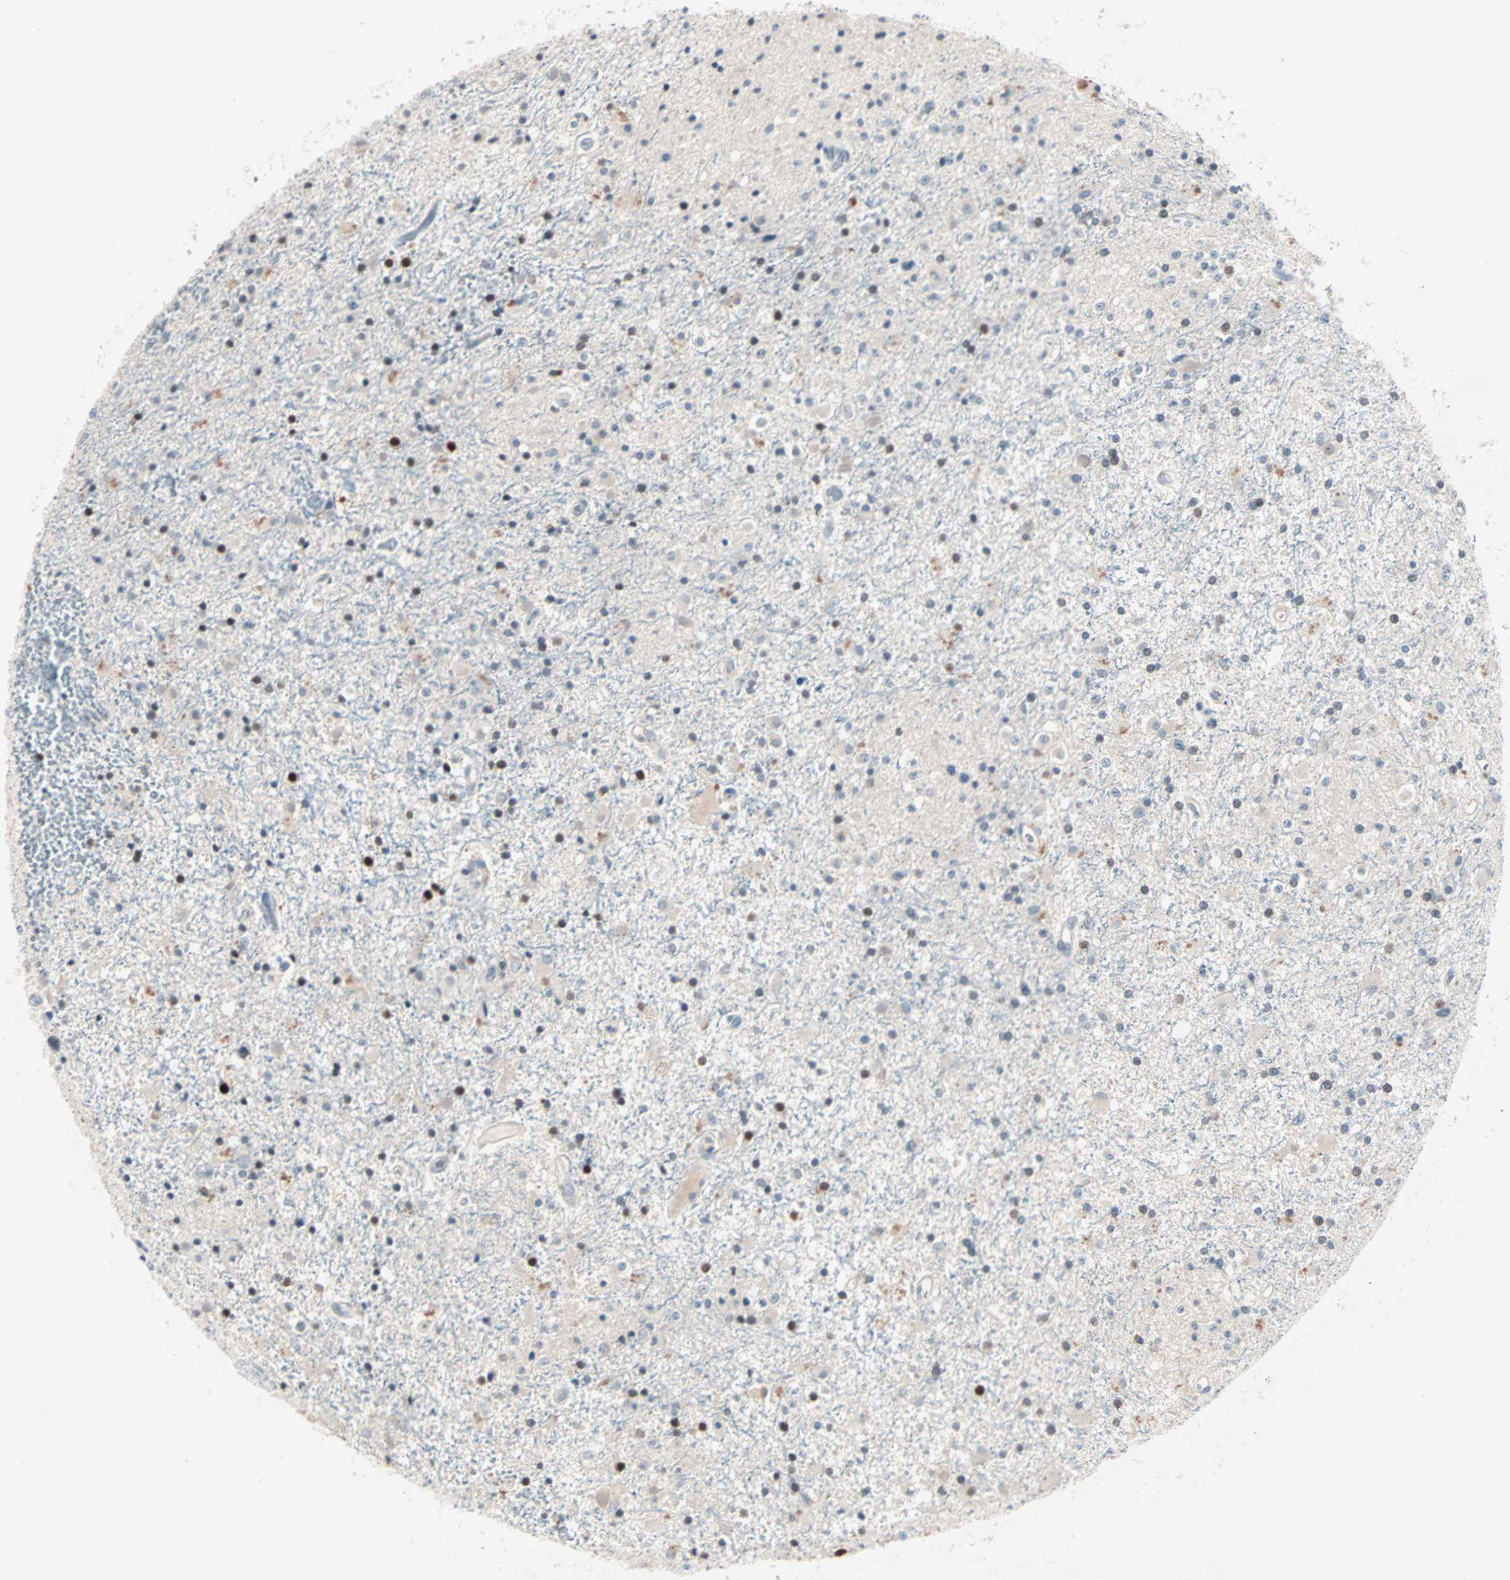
{"staining": {"intensity": "strong", "quantity": "<25%", "location": "nuclear"}, "tissue": "glioma", "cell_type": "Tumor cells", "image_type": "cancer", "snomed": [{"axis": "morphology", "description": "Glioma, malignant, Low grade"}, {"axis": "topography", "description": "Brain"}], "caption": "IHC image of glioma stained for a protein (brown), which displays medium levels of strong nuclear staining in approximately <25% of tumor cells.", "gene": "CCNE2", "patient": {"sex": "male", "age": 58}}